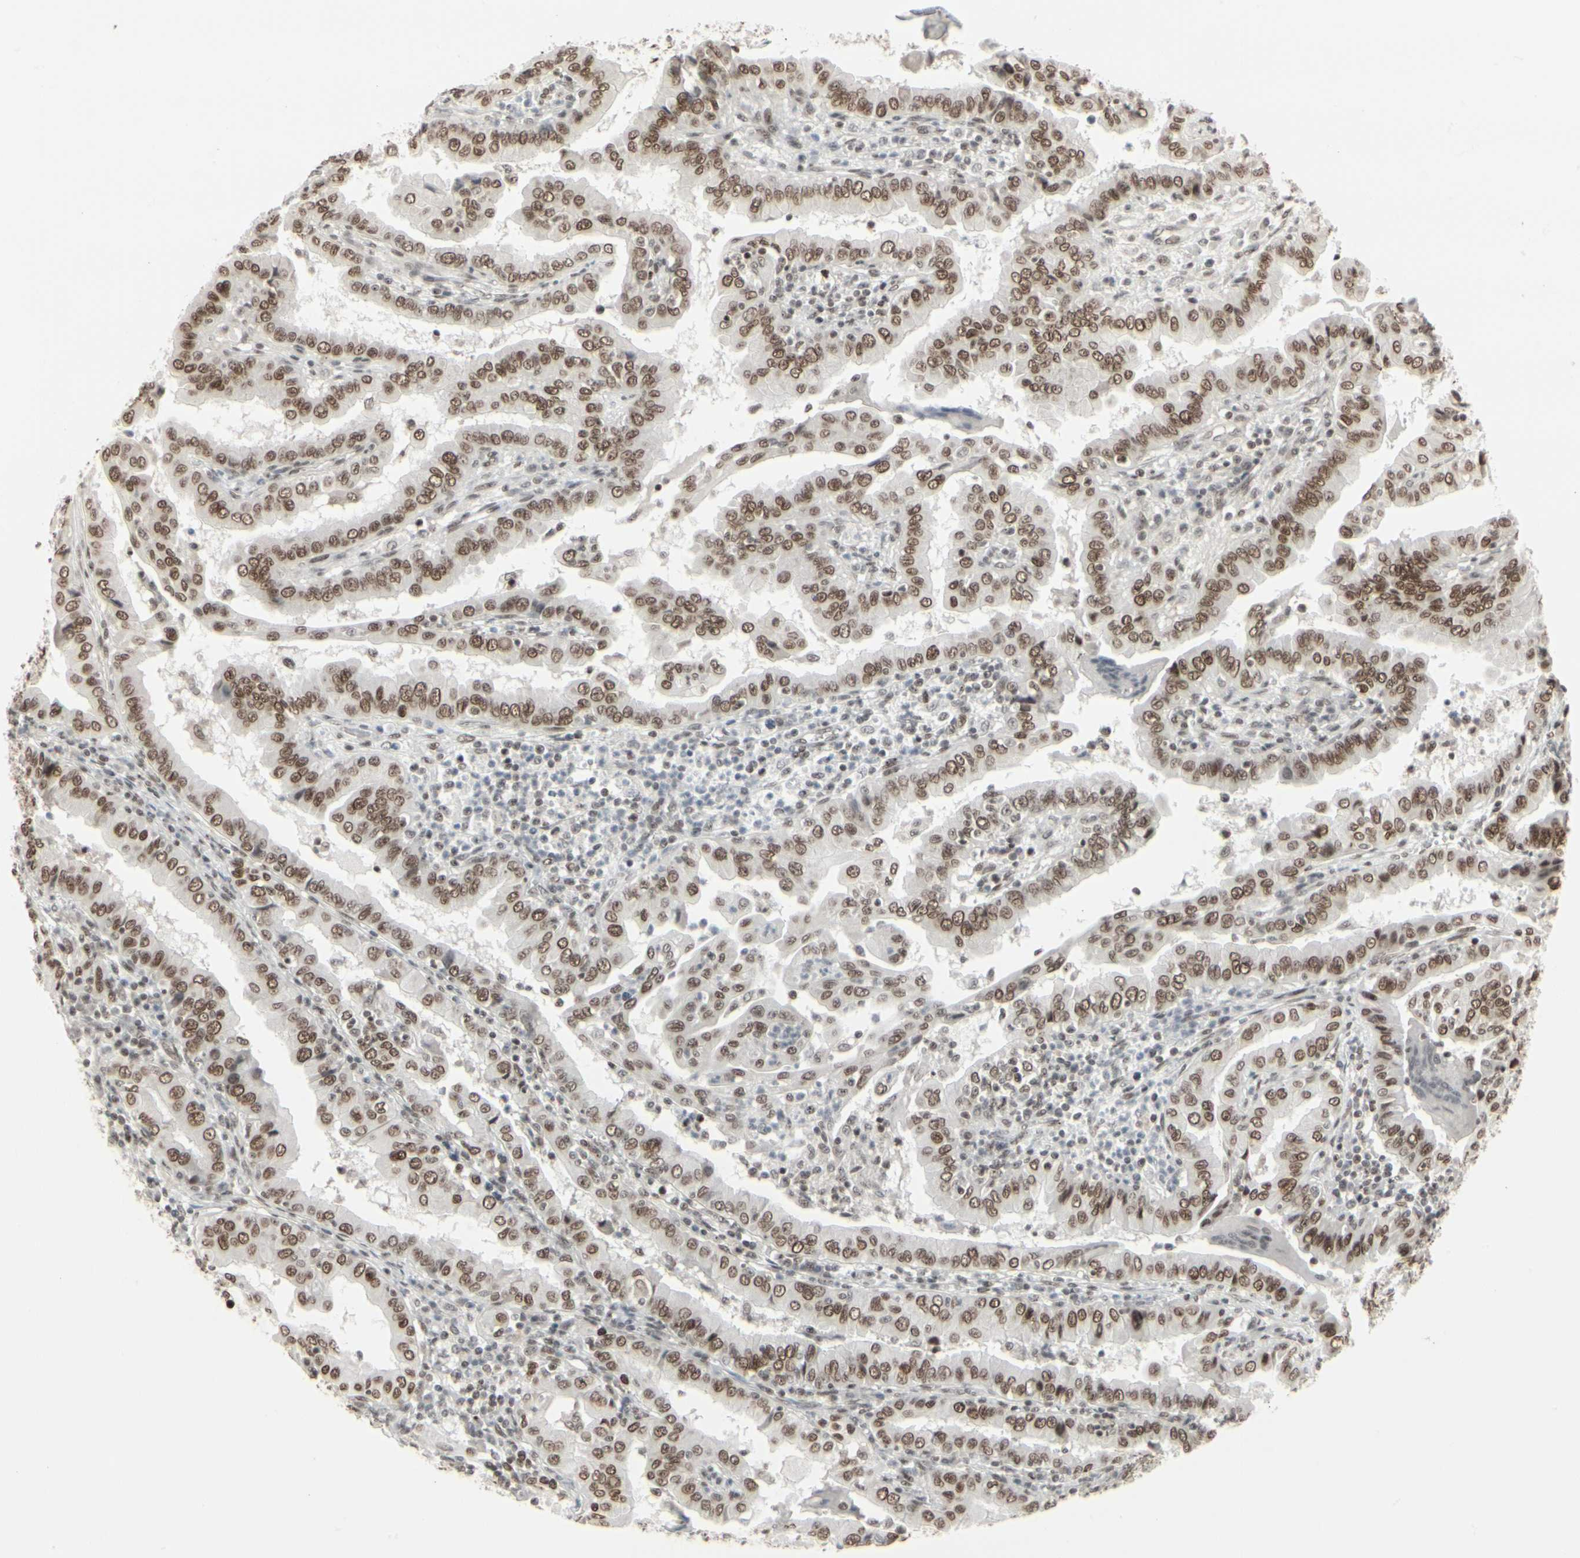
{"staining": {"intensity": "moderate", "quantity": ">75%", "location": "nuclear"}, "tissue": "thyroid cancer", "cell_type": "Tumor cells", "image_type": "cancer", "snomed": [{"axis": "morphology", "description": "Papillary adenocarcinoma, NOS"}, {"axis": "topography", "description": "Thyroid gland"}], "caption": "This micrograph demonstrates papillary adenocarcinoma (thyroid) stained with IHC to label a protein in brown. The nuclear of tumor cells show moderate positivity for the protein. Nuclei are counter-stained blue.", "gene": "HMG20A", "patient": {"sex": "male", "age": 33}}